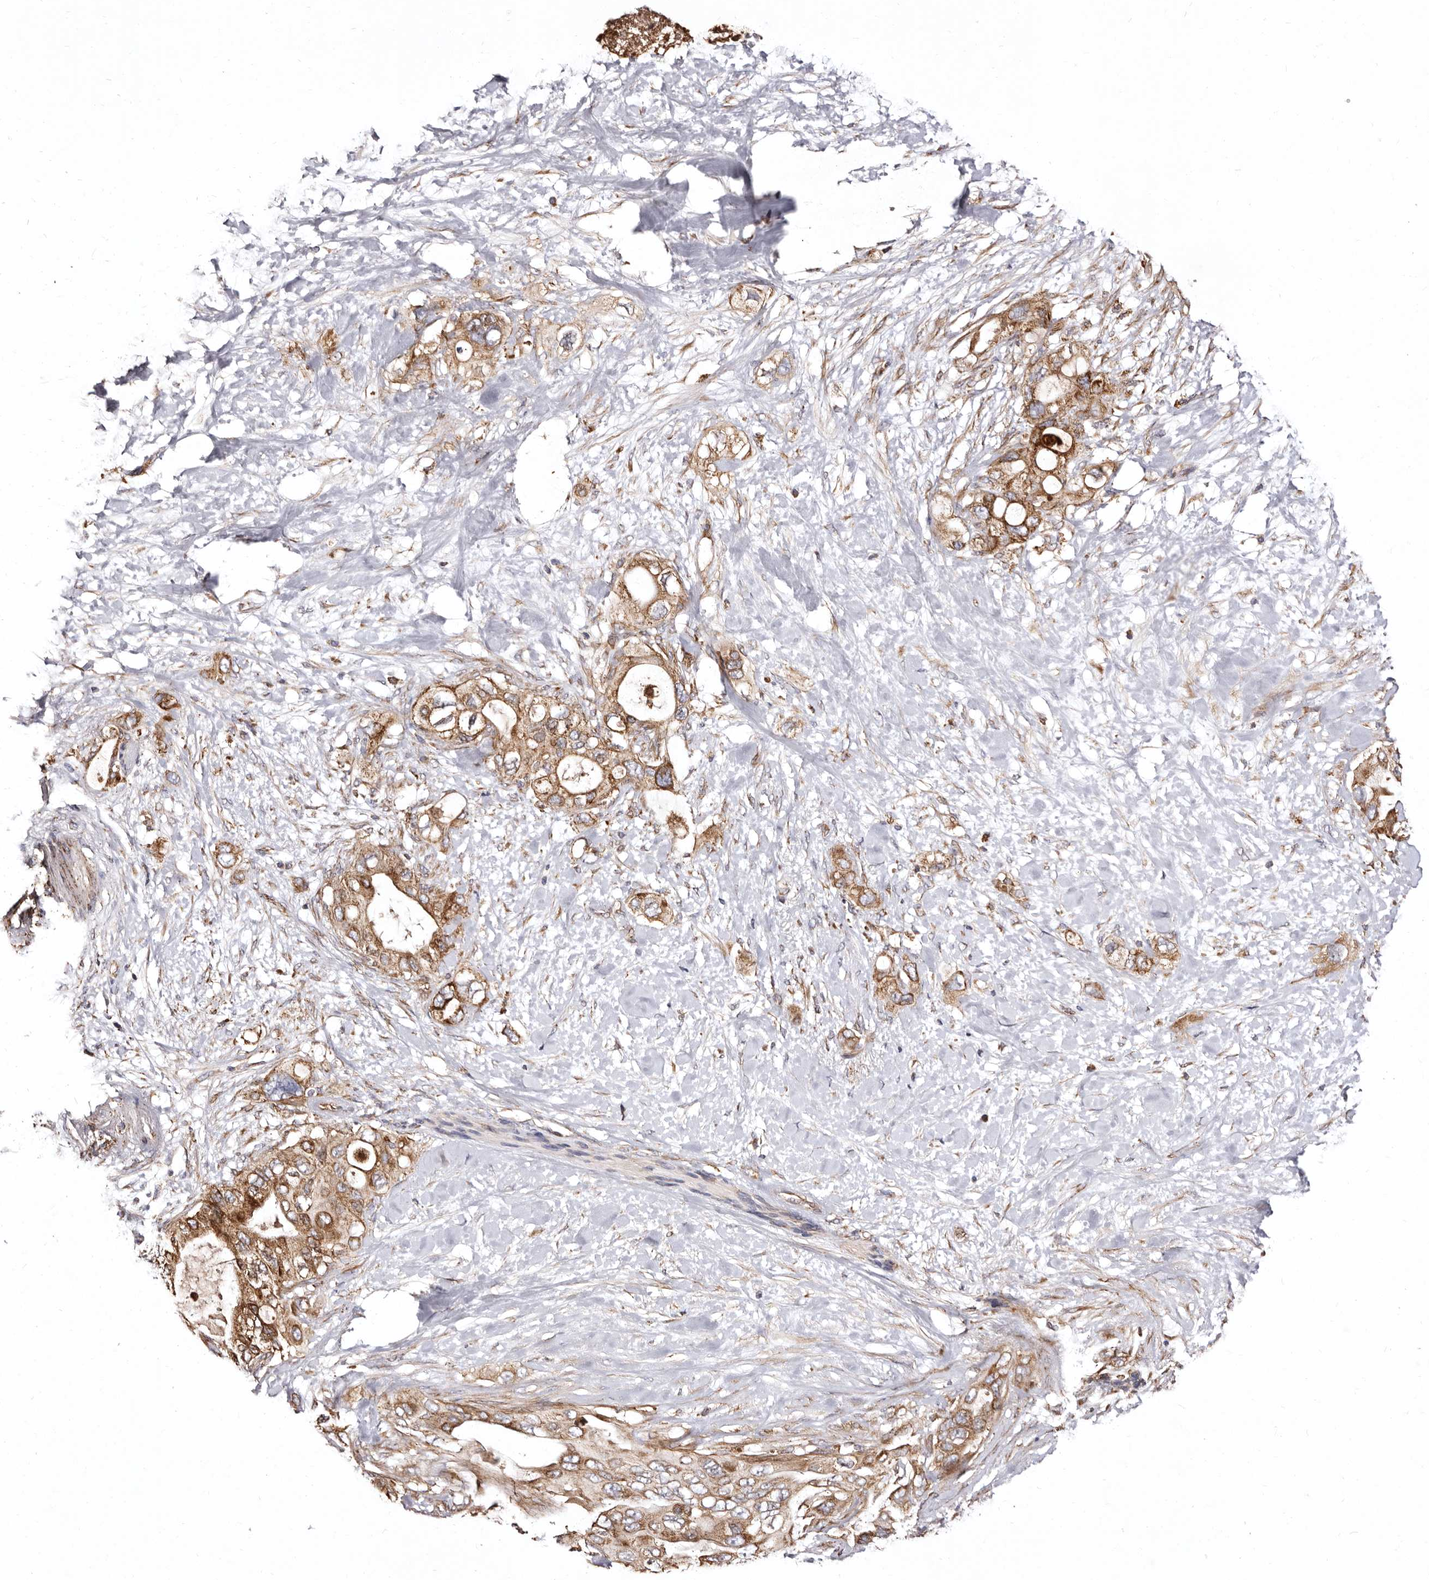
{"staining": {"intensity": "moderate", "quantity": ">75%", "location": "cytoplasmic/membranous"}, "tissue": "pancreatic cancer", "cell_type": "Tumor cells", "image_type": "cancer", "snomed": [{"axis": "morphology", "description": "Adenocarcinoma, NOS"}, {"axis": "topography", "description": "Pancreas"}], "caption": "Human pancreatic cancer (adenocarcinoma) stained with a brown dye shows moderate cytoplasmic/membranous positive staining in about >75% of tumor cells.", "gene": "LUZP1", "patient": {"sex": "female", "age": 56}}